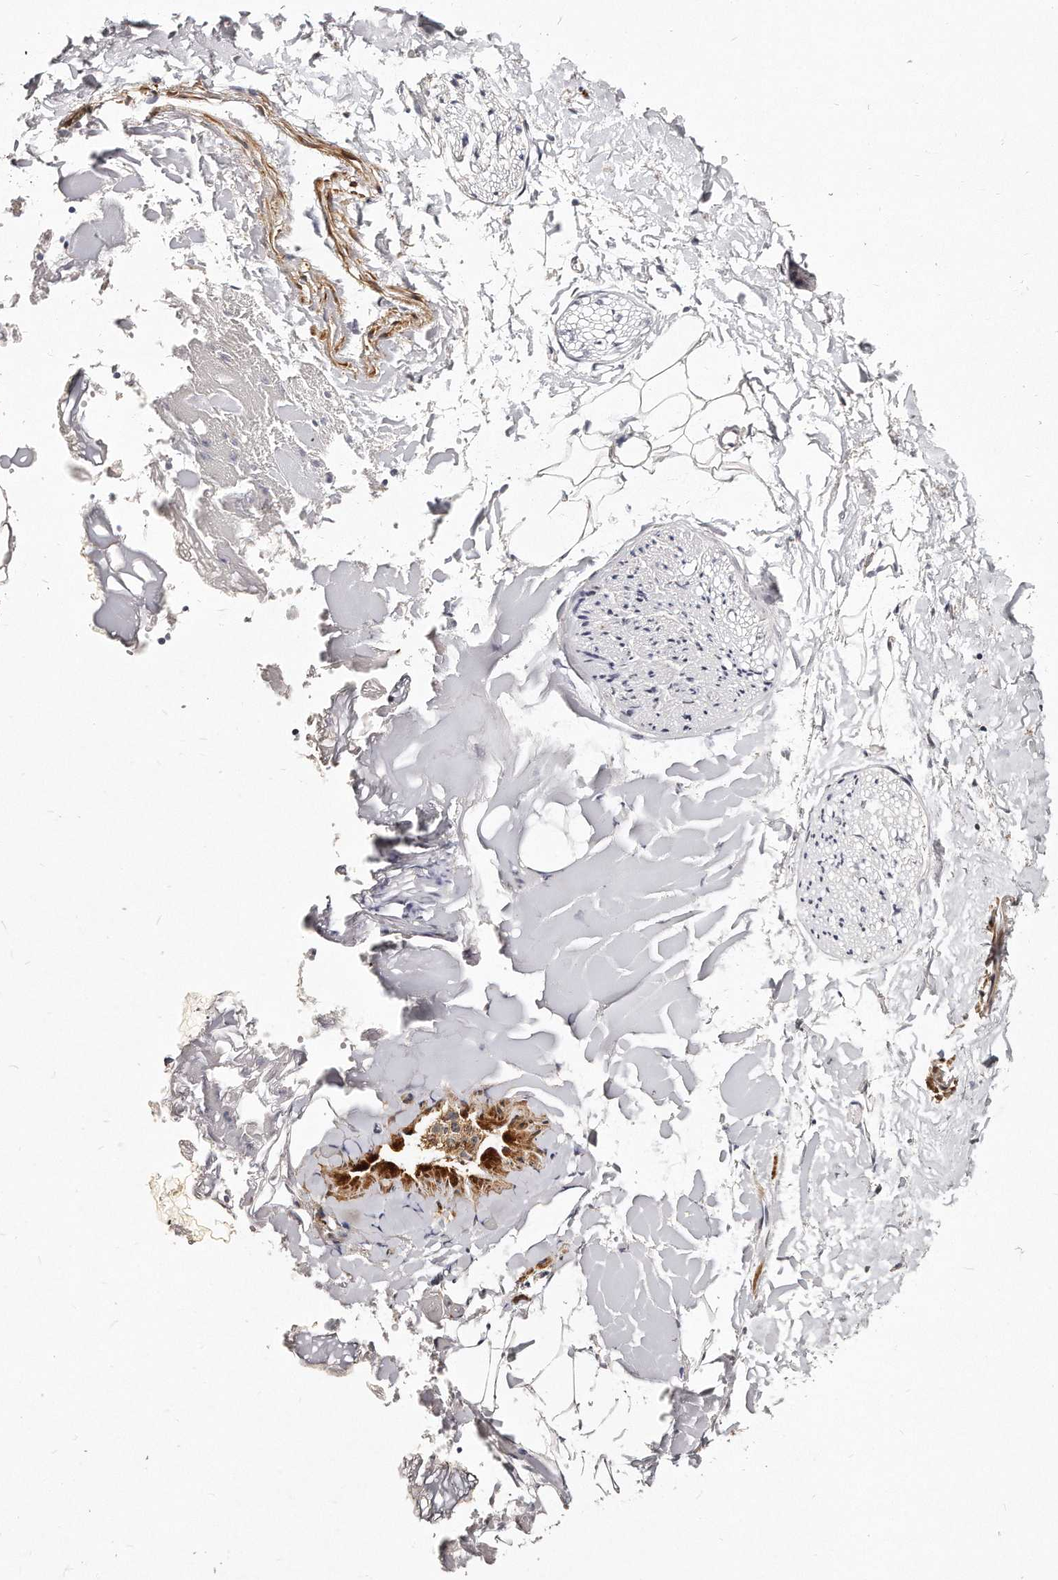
{"staining": {"intensity": "negative", "quantity": "none", "location": "none"}, "tissue": "adipose tissue", "cell_type": "Adipocytes", "image_type": "normal", "snomed": [{"axis": "morphology", "description": "Normal tissue, NOS"}, {"axis": "morphology", "description": "Adenocarcinoma, NOS"}, {"axis": "topography", "description": "Smooth muscle"}, {"axis": "topography", "description": "Colon"}], "caption": "Immunohistochemistry (IHC) of benign human adipose tissue exhibits no positivity in adipocytes.", "gene": "LMOD1", "patient": {"sex": "male", "age": 14}}